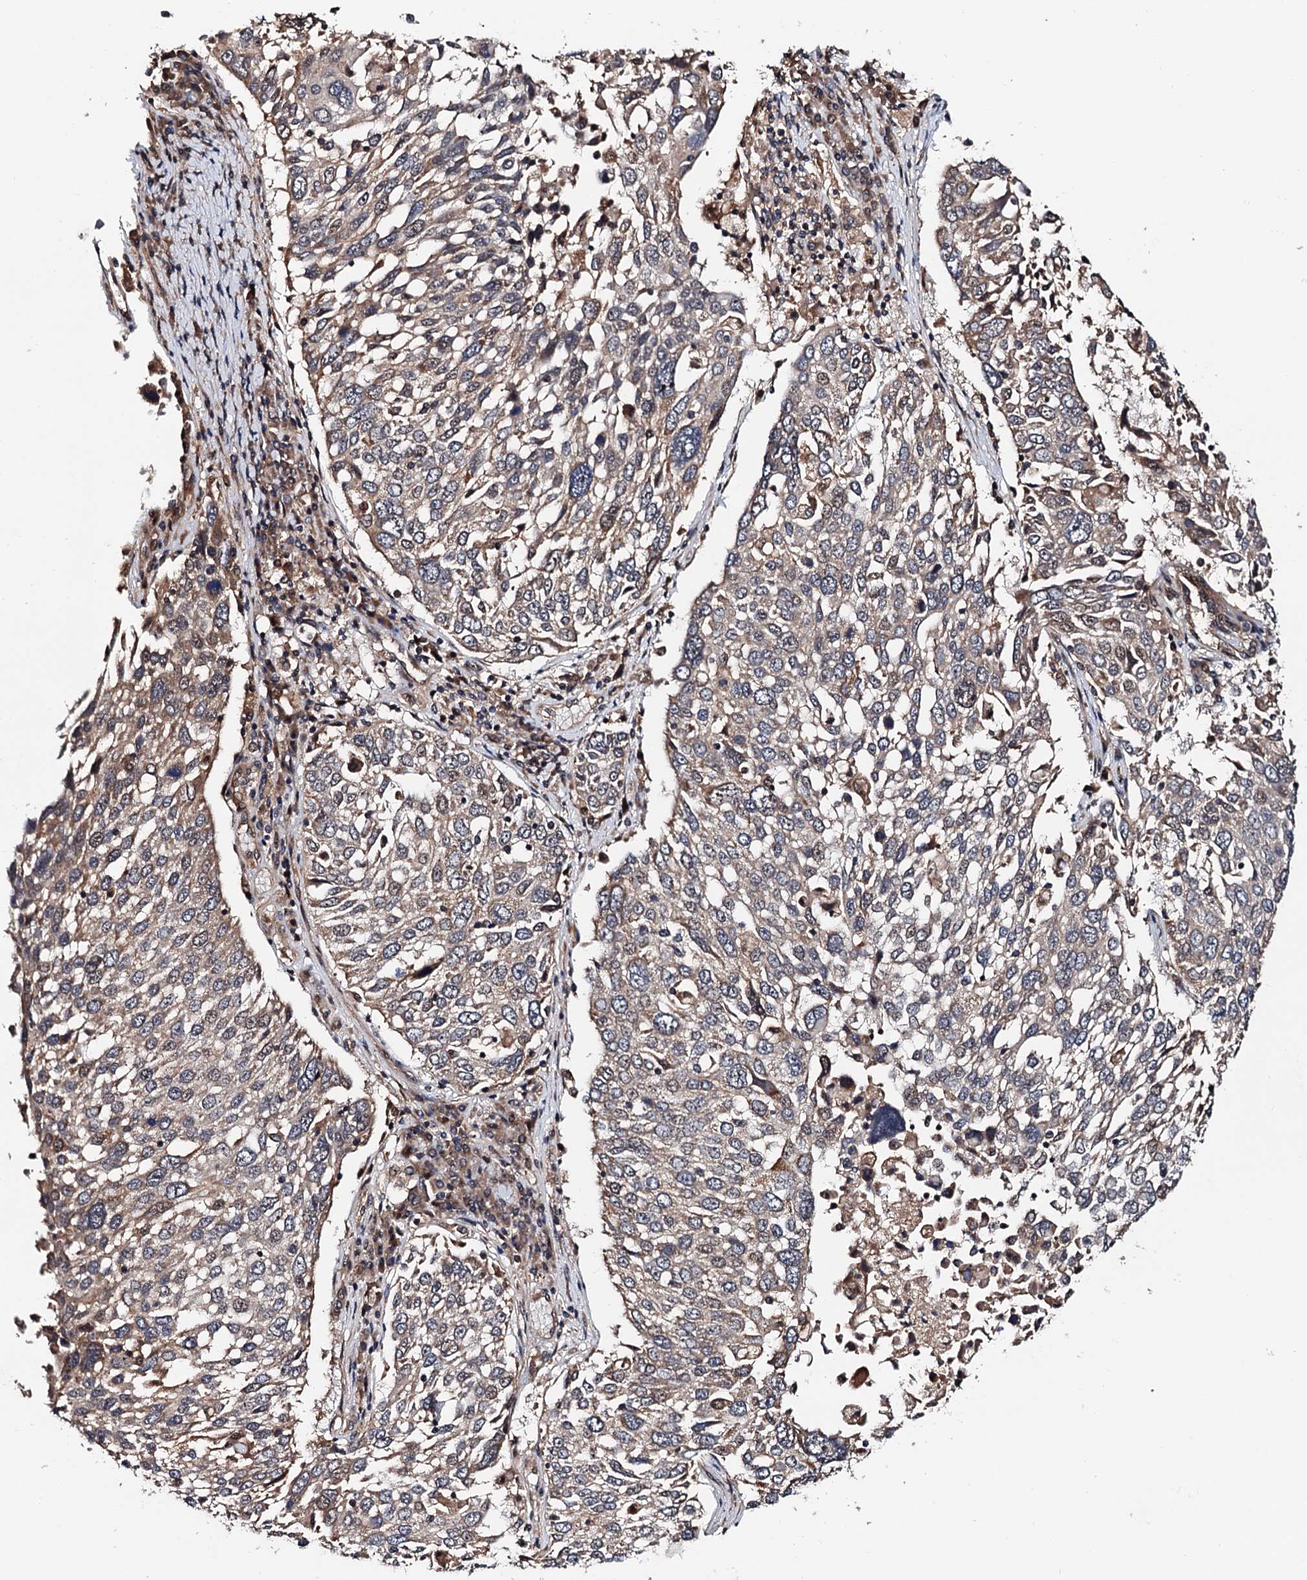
{"staining": {"intensity": "moderate", "quantity": ">75%", "location": "cytoplasmic/membranous"}, "tissue": "lung cancer", "cell_type": "Tumor cells", "image_type": "cancer", "snomed": [{"axis": "morphology", "description": "Squamous cell carcinoma, NOS"}, {"axis": "topography", "description": "Lung"}], "caption": "Protein staining shows moderate cytoplasmic/membranous staining in approximately >75% of tumor cells in lung cancer. The staining was performed using DAB (3,3'-diaminobenzidine), with brown indicating positive protein expression. Nuclei are stained blue with hematoxylin.", "gene": "NAA16", "patient": {"sex": "male", "age": 65}}